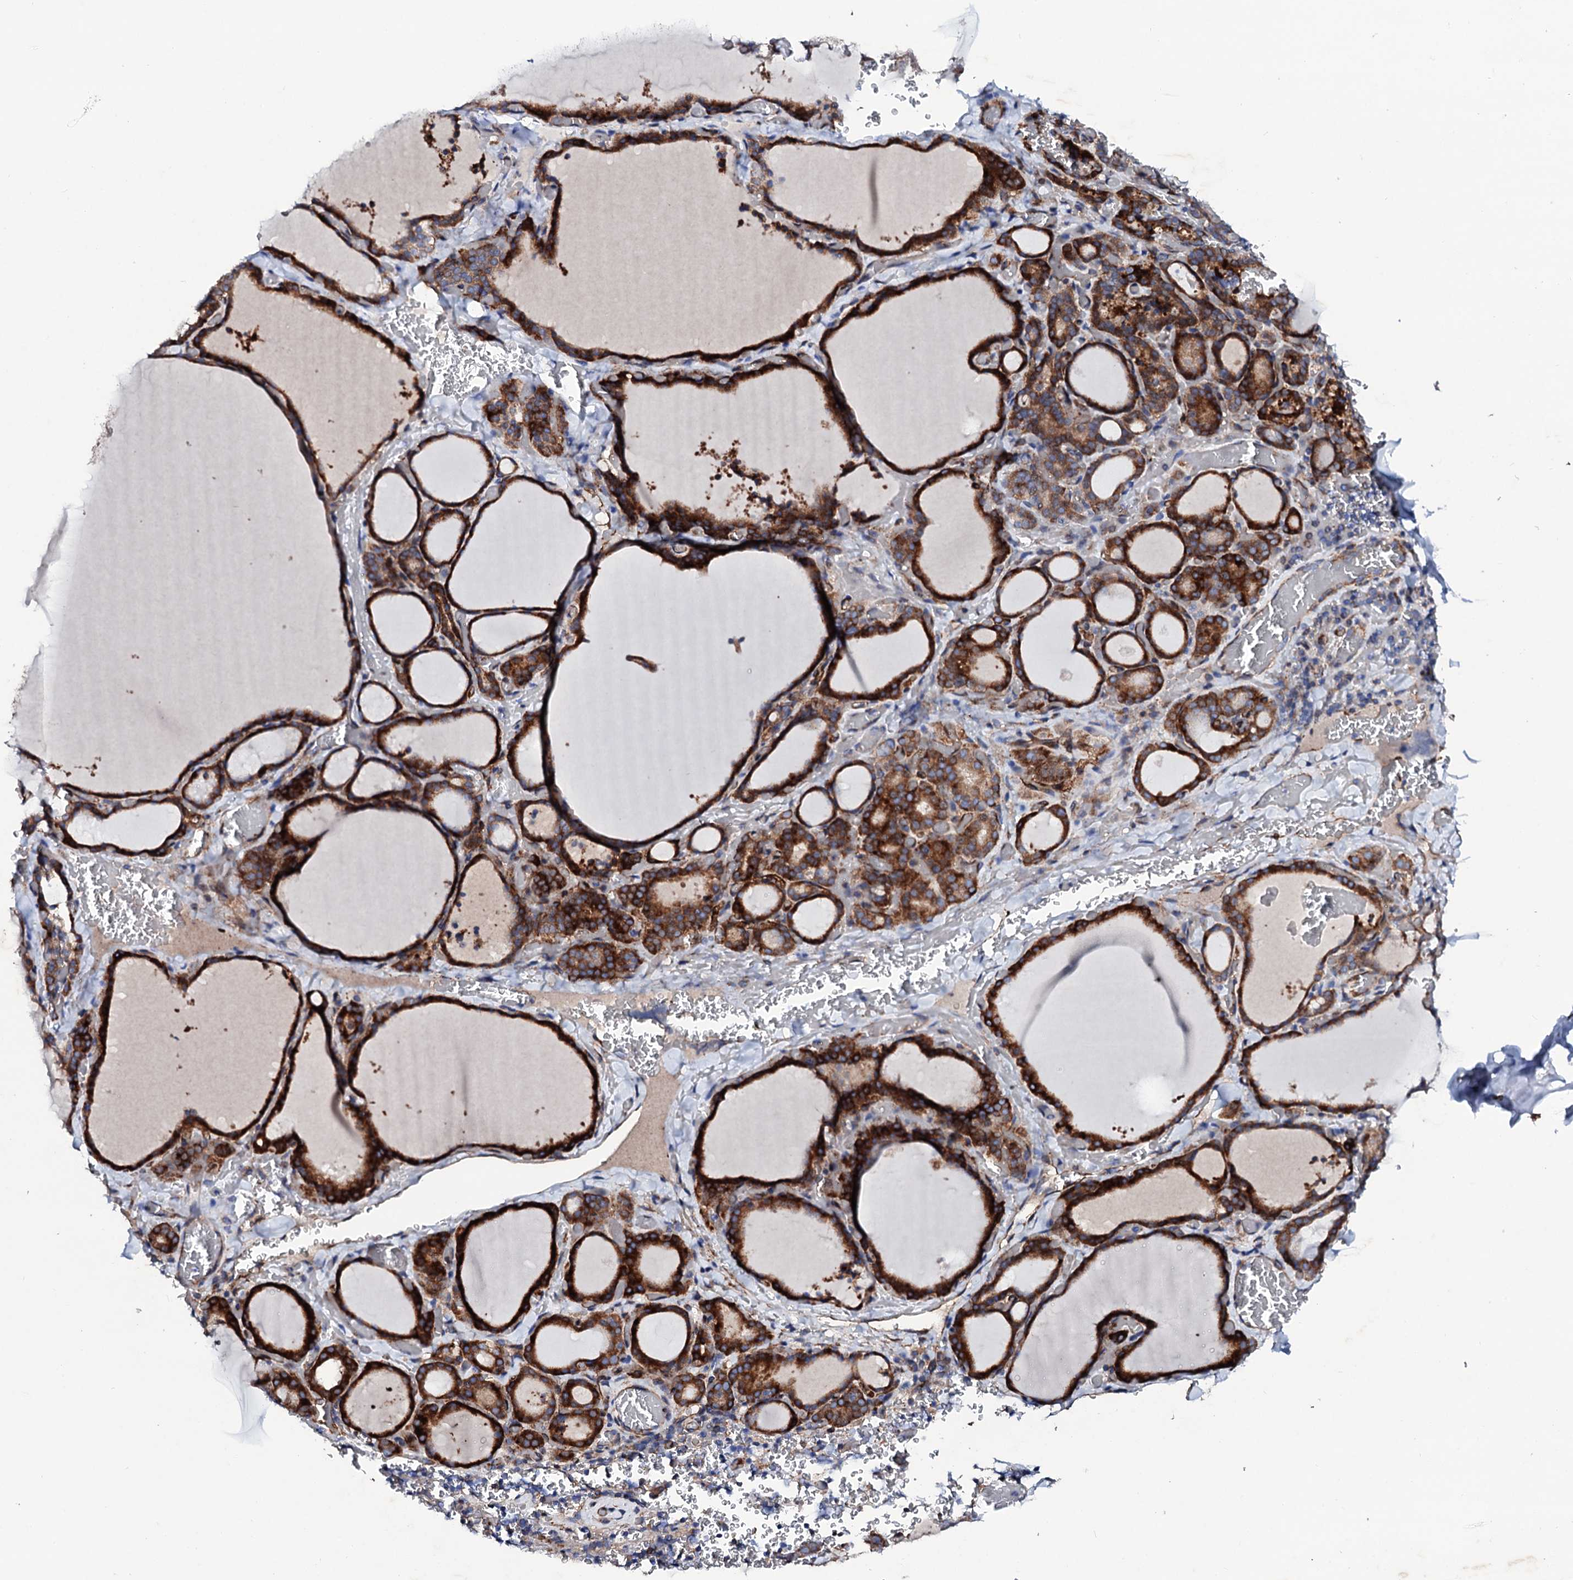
{"staining": {"intensity": "strong", "quantity": ">75%", "location": "cytoplasmic/membranous"}, "tissue": "thyroid gland", "cell_type": "Glandular cells", "image_type": "normal", "snomed": [{"axis": "morphology", "description": "Normal tissue, NOS"}, {"axis": "topography", "description": "Thyroid gland"}], "caption": "Glandular cells exhibit high levels of strong cytoplasmic/membranous positivity in approximately >75% of cells in unremarkable human thyroid gland. (brown staining indicates protein expression, while blue staining denotes nuclei).", "gene": "DBX1", "patient": {"sex": "female", "age": 39}}